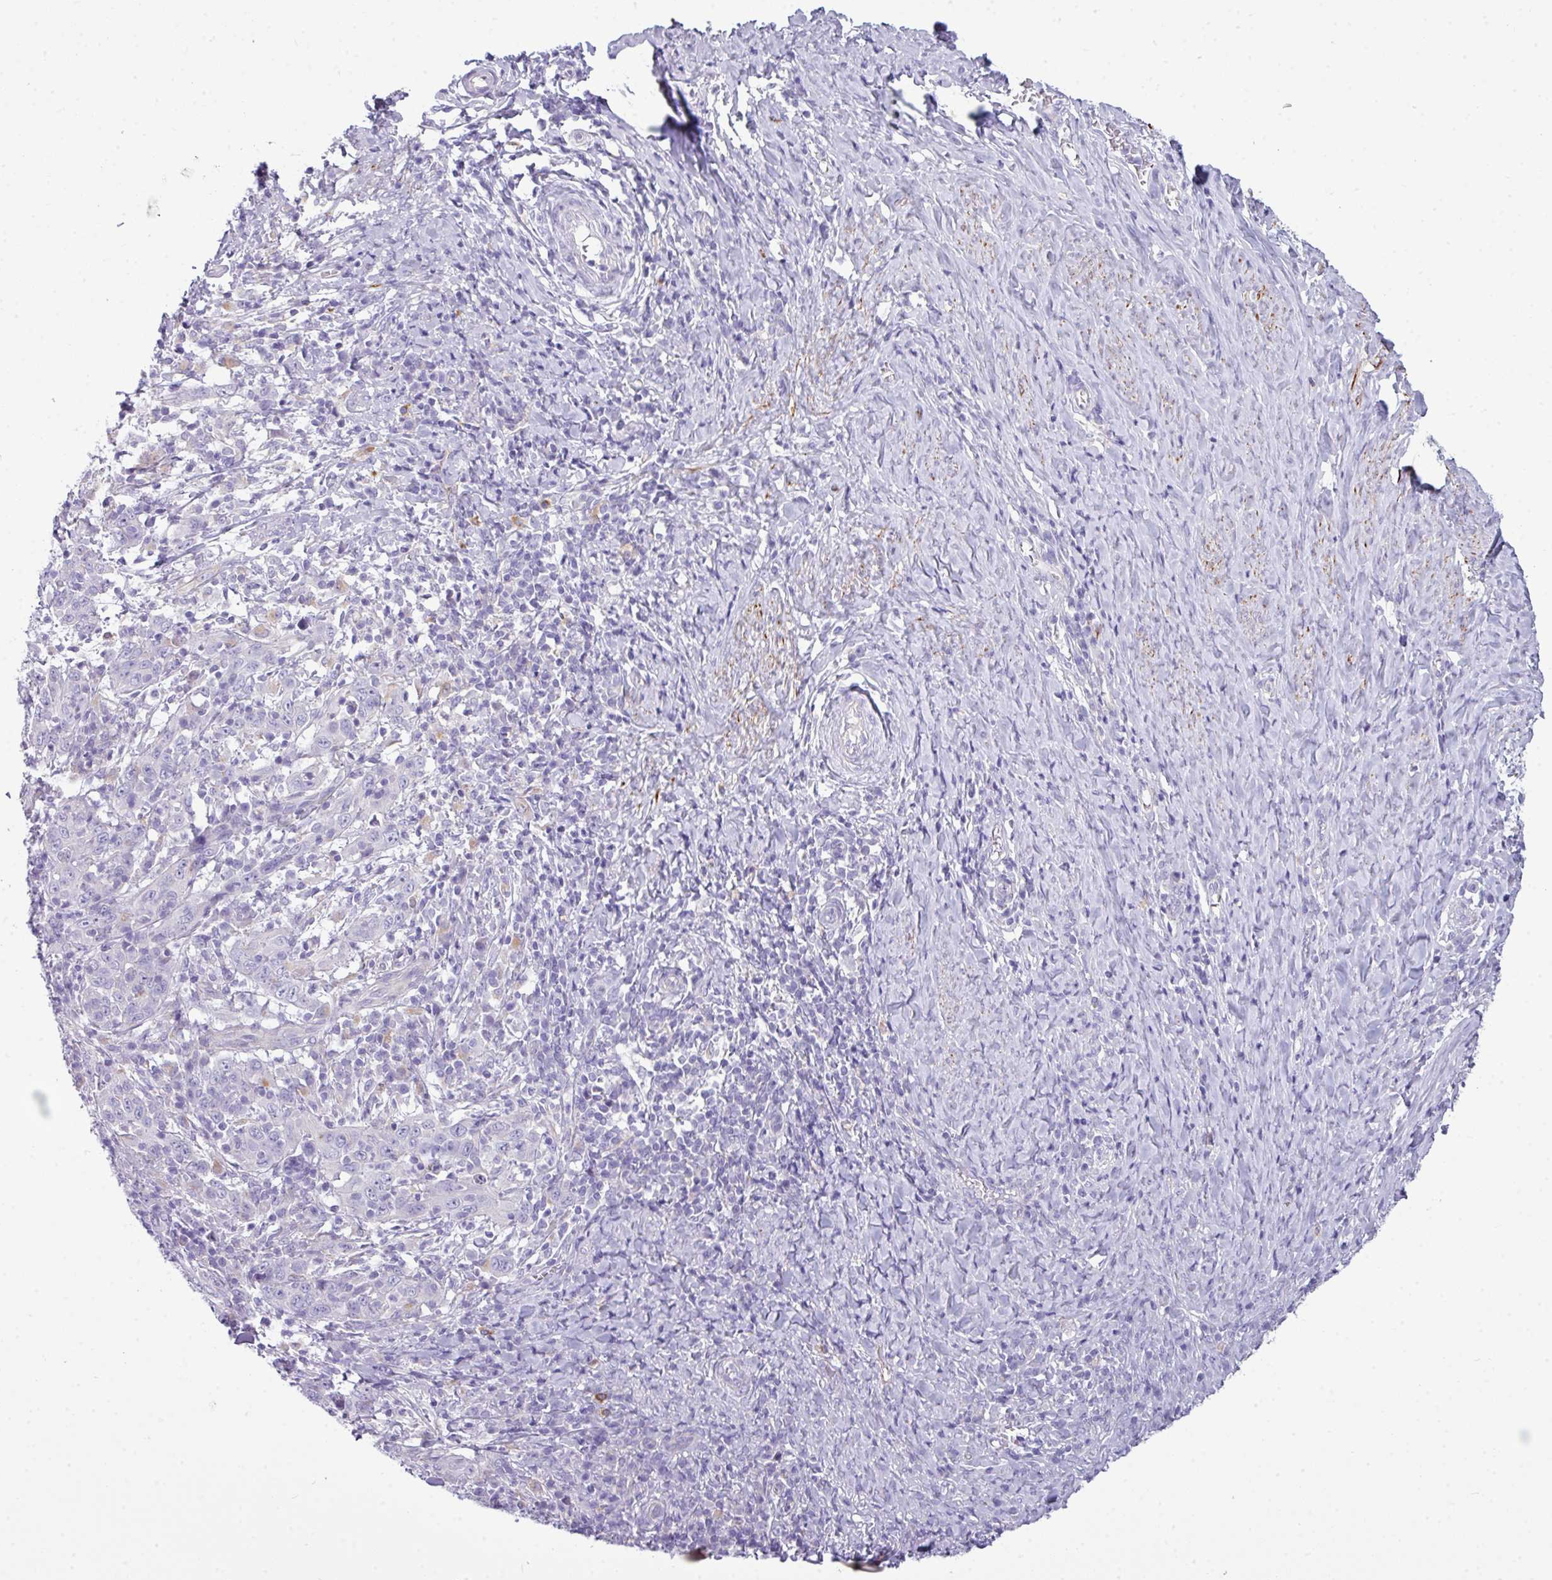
{"staining": {"intensity": "negative", "quantity": "none", "location": "none"}, "tissue": "cervical cancer", "cell_type": "Tumor cells", "image_type": "cancer", "snomed": [{"axis": "morphology", "description": "Squamous cell carcinoma, NOS"}, {"axis": "topography", "description": "Cervix"}], "caption": "An IHC micrograph of cervical cancer is shown. There is no staining in tumor cells of cervical cancer.", "gene": "ABCC5", "patient": {"sex": "female", "age": 46}}